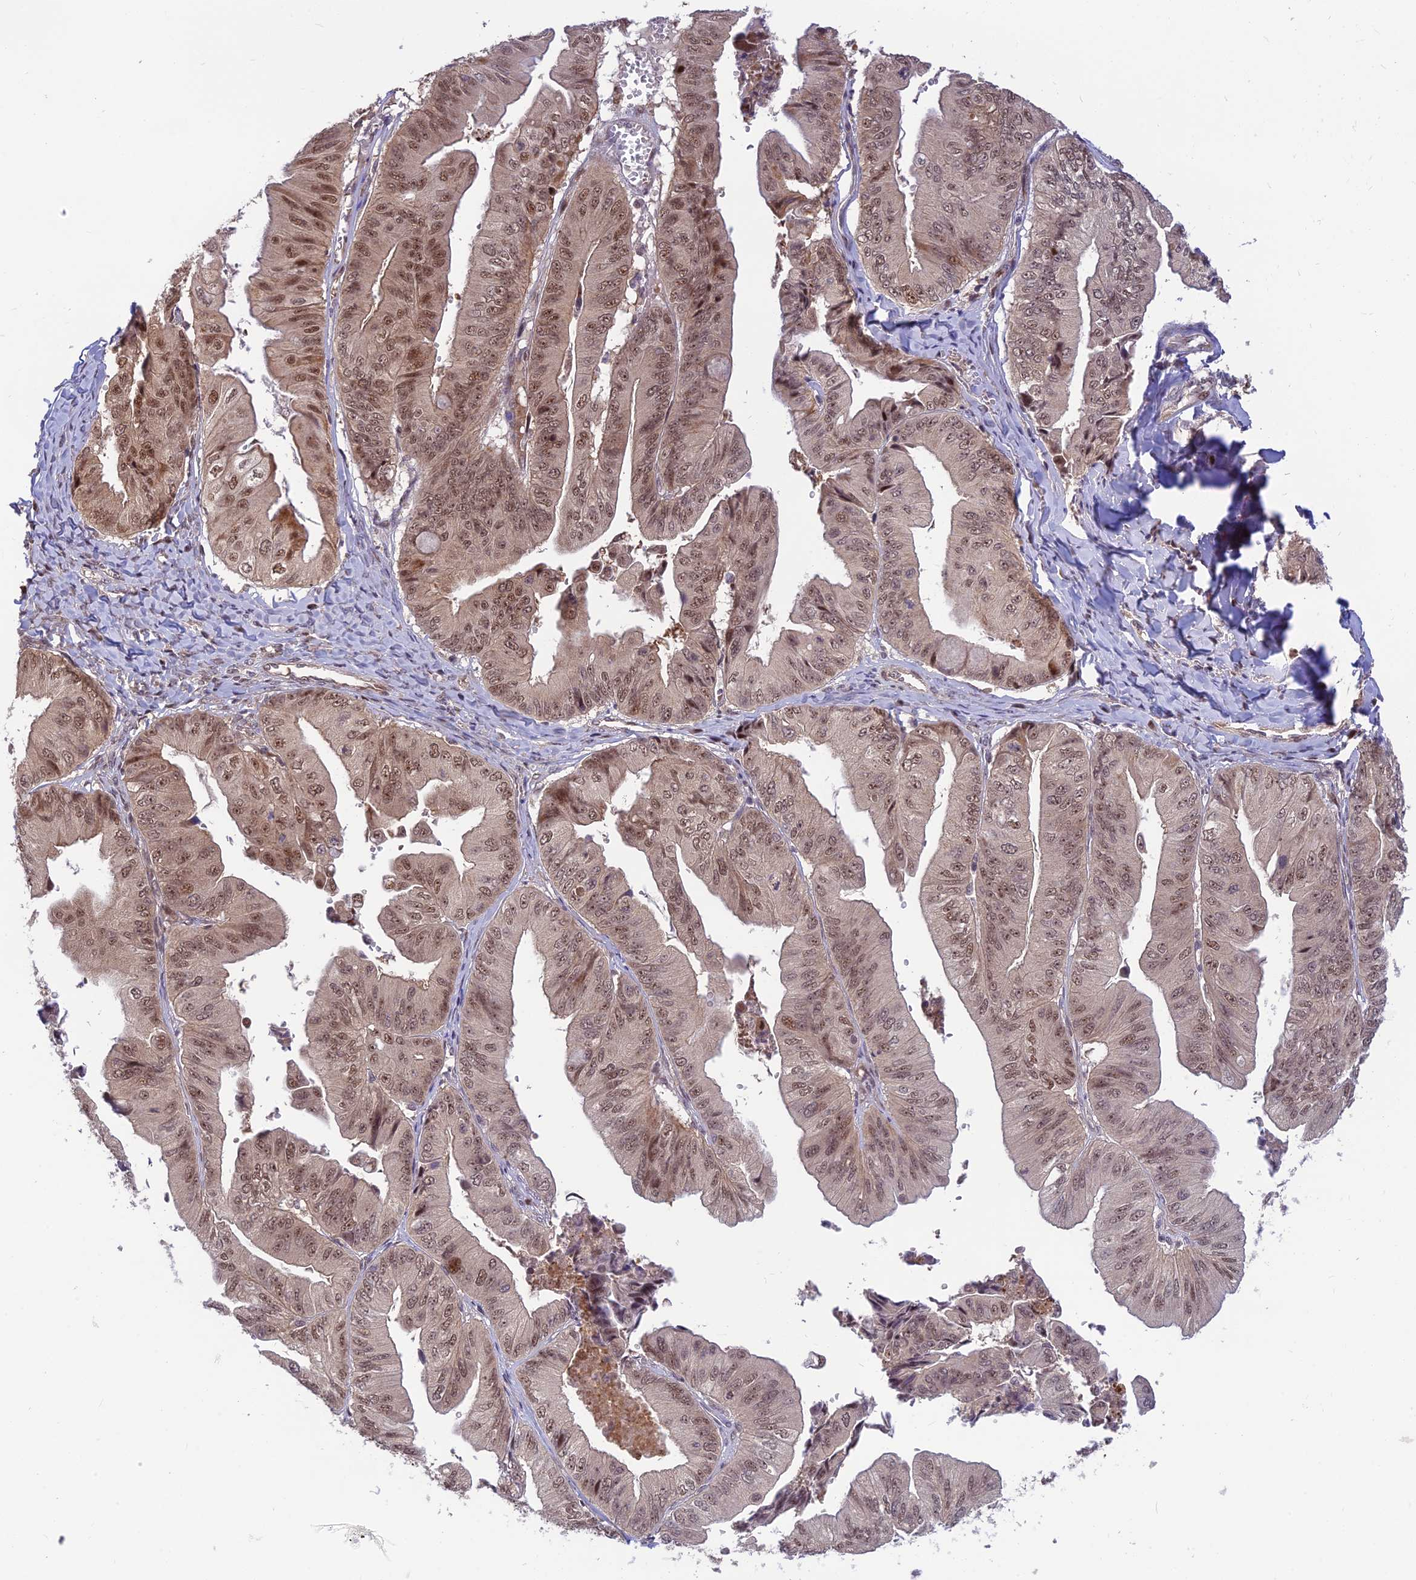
{"staining": {"intensity": "moderate", "quantity": ">75%", "location": "nuclear"}, "tissue": "ovarian cancer", "cell_type": "Tumor cells", "image_type": "cancer", "snomed": [{"axis": "morphology", "description": "Cystadenocarcinoma, mucinous, NOS"}, {"axis": "topography", "description": "Ovary"}], "caption": "Immunohistochemistry (DAB) staining of human ovarian mucinous cystadenocarcinoma reveals moderate nuclear protein expression in about >75% of tumor cells.", "gene": "ASPDH", "patient": {"sex": "female", "age": 61}}